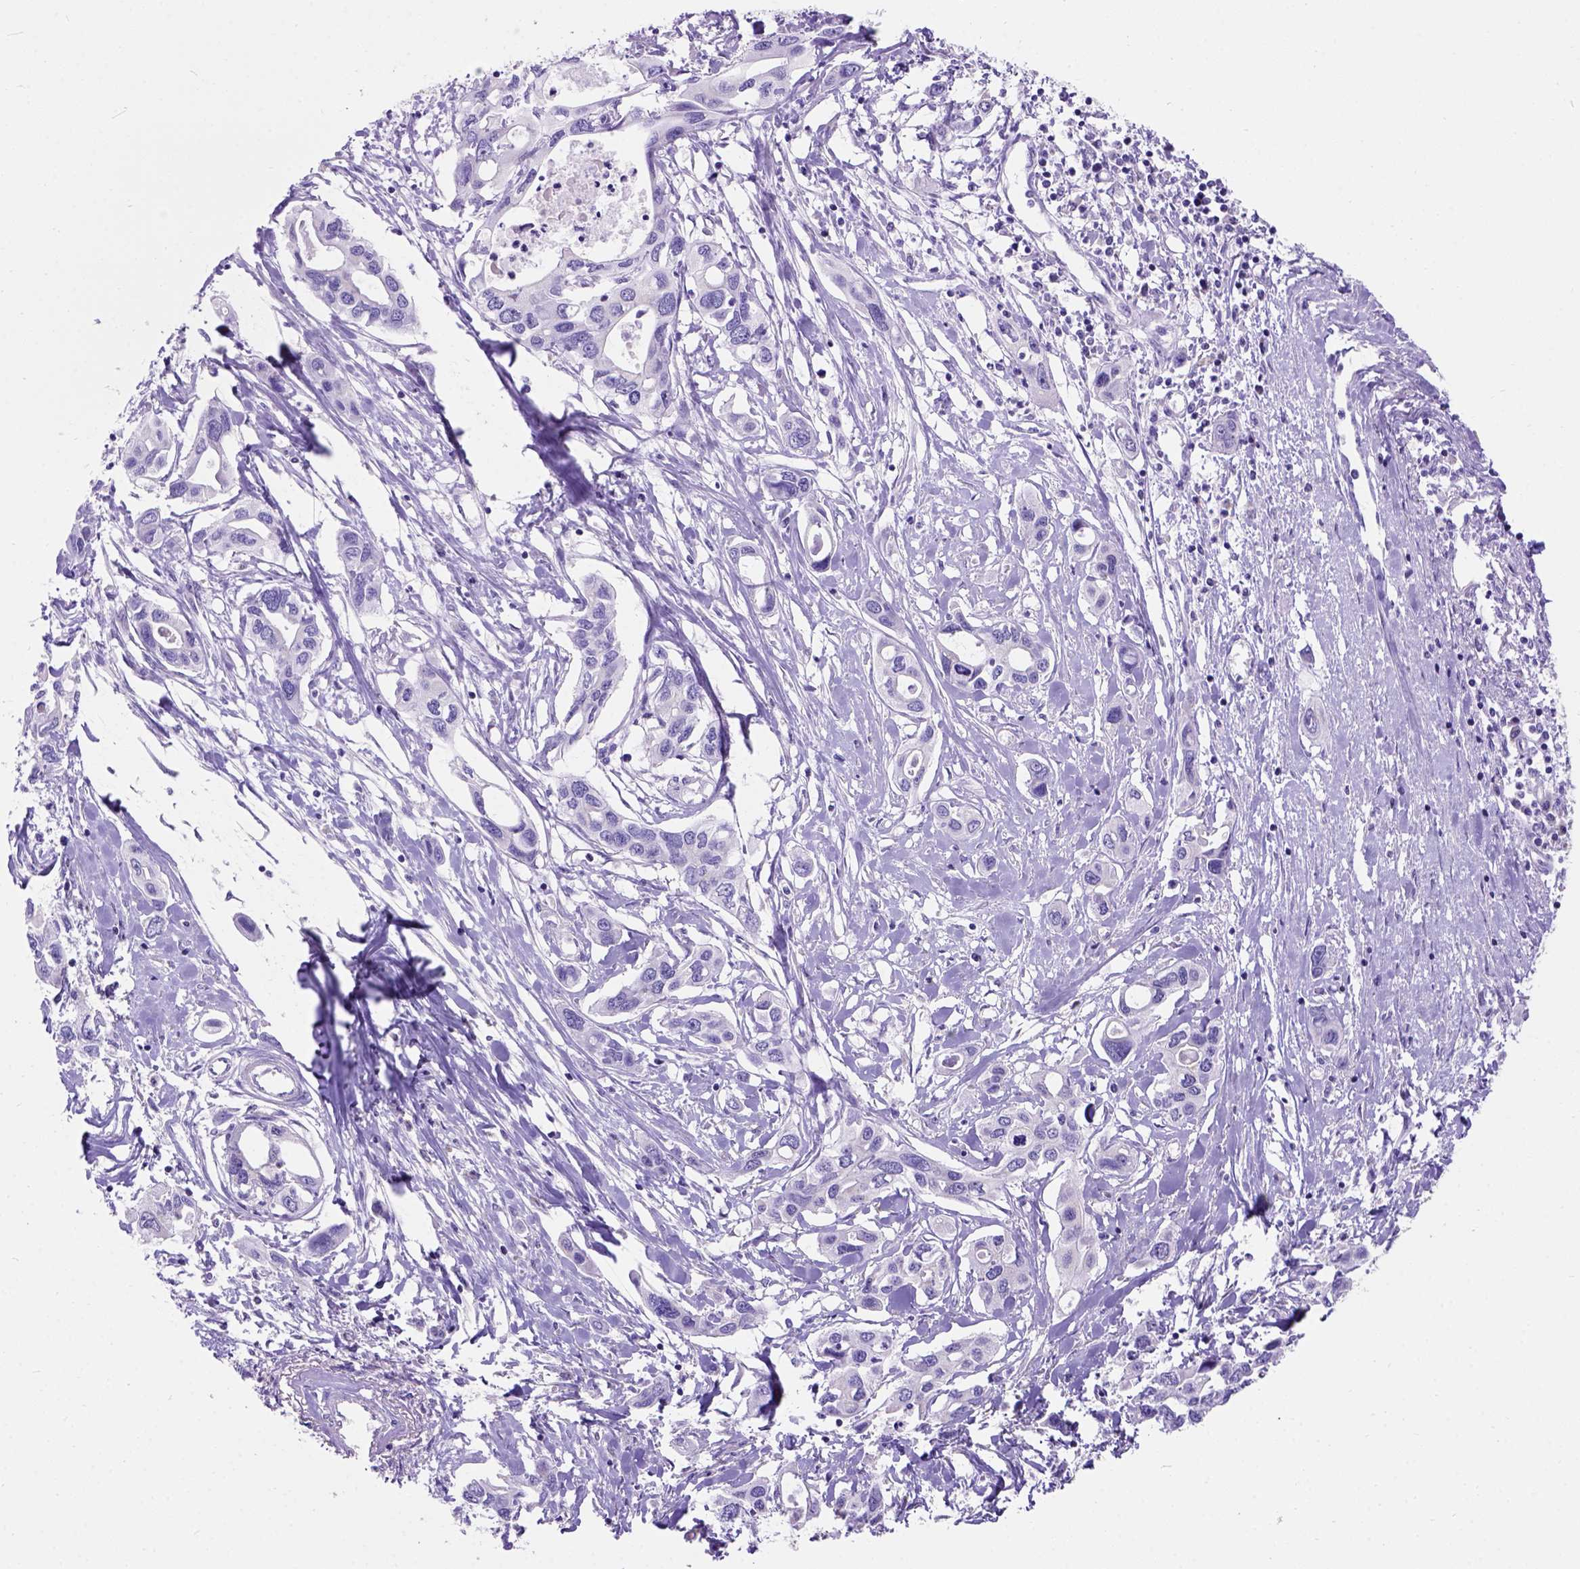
{"staining": {"intensity": "negative", "quantity": "none", "location": "none"}, "tissue": "pancreatic cancer", "cell_type": "Tumor cells", "image_type": "cancer", "snomed": [{"axis": "morphology", "description": "Adenocarcinoma, NOS"}, {"axis": "topography", "description": "Pancreas"}], "caption": "Pancreatic cancer (adenocarcinoma) was stained to show a protein in brown. There is no significant staining in tumor cells.", "gene": "L2HGDH", "patient": {"sex": "male", "age": 60}}